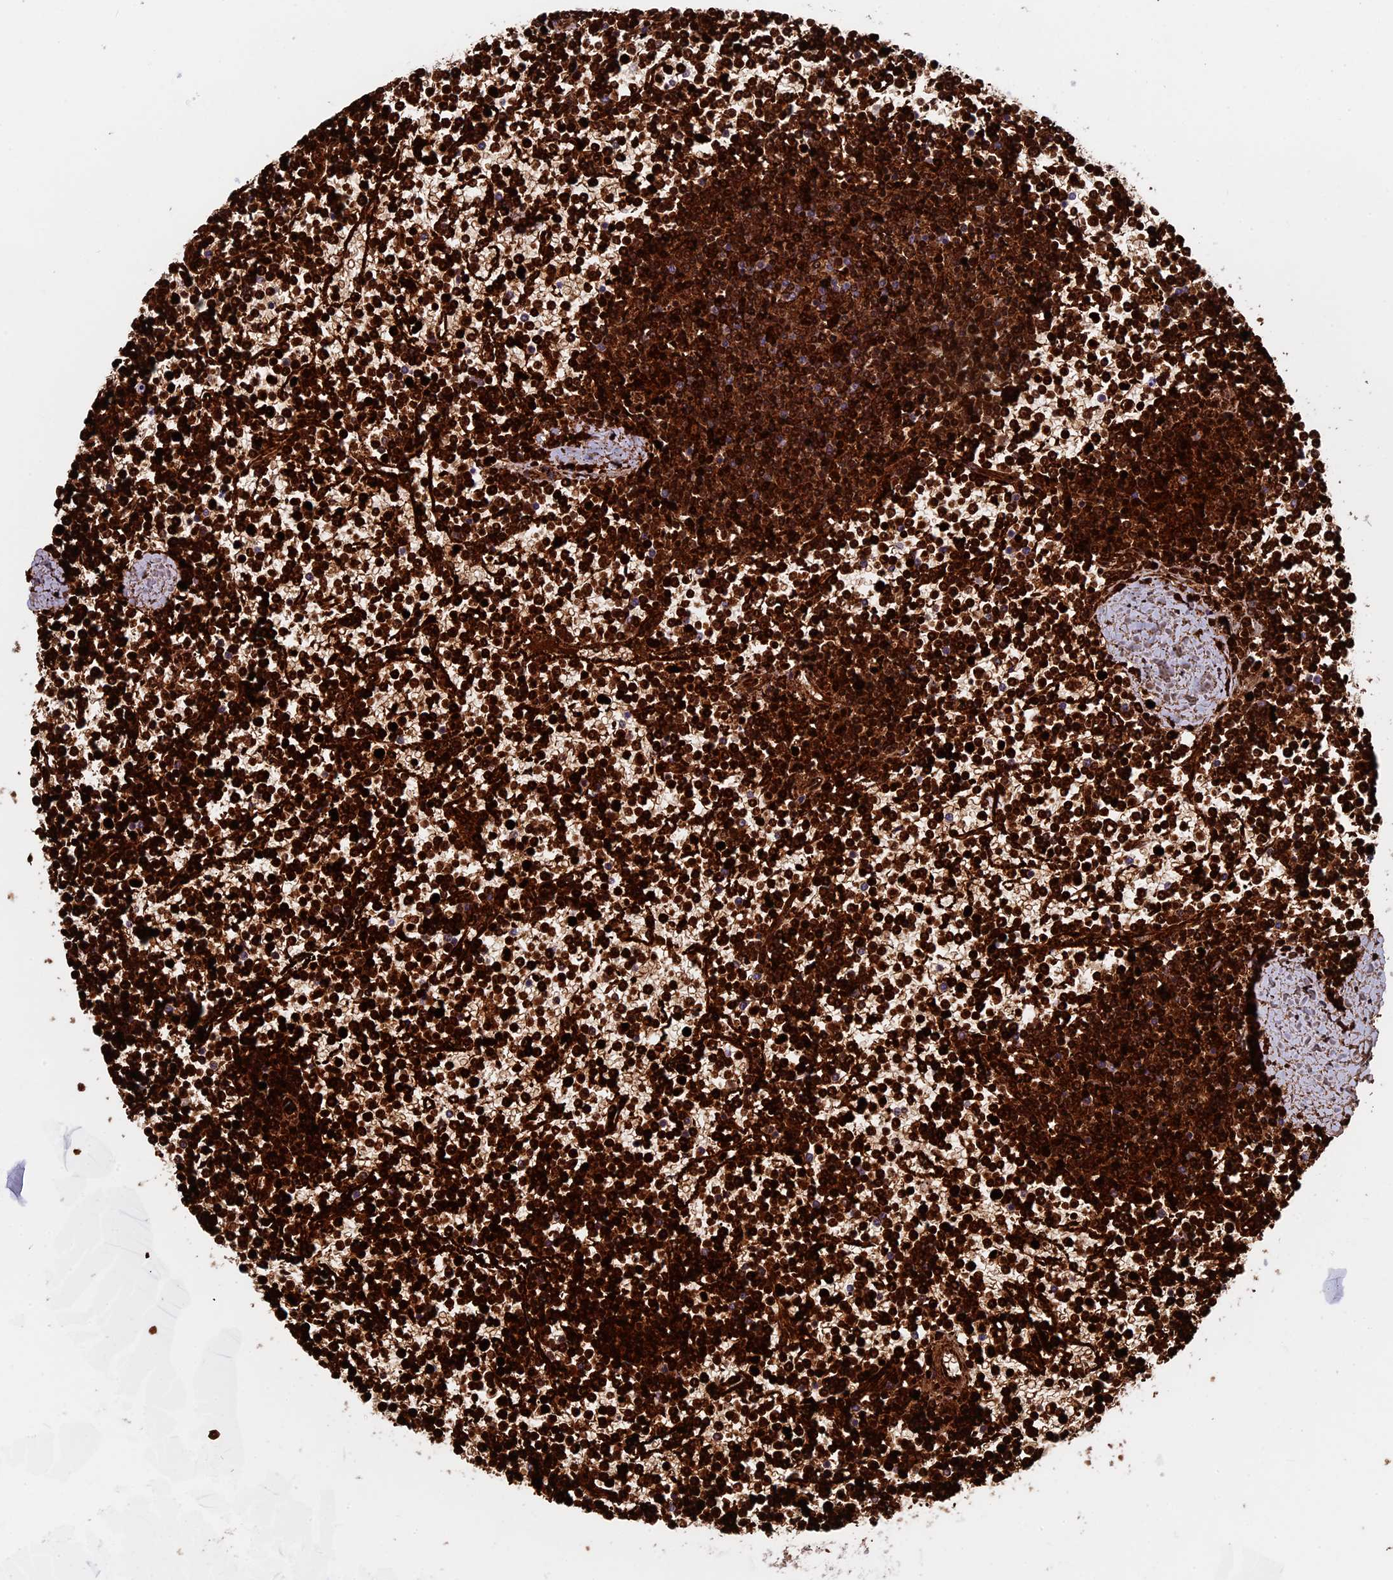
{"staining": {"intensity": "strong", "quantity": ">75%", "location": "nuclear"}, "tissue": "lymphoma", "cell_type": "Tumor cells", "image_type": "cancer", "snomed": [{"axis": "morphology", "description": "Malignant lymphoma, non-Hodgkin's type, Low grade"}, {"axis": "topography", "description": "Spleen"}], "caption": "Immunohistochemical staining of human malignant lymphoma, non-Hodgkin's type (low-grade) exhibits strong nuclear protein staining in approximately >75% of tumor cells.", "gene": "EXOSC9", "patient": {"sex": "female", "age": 19}}